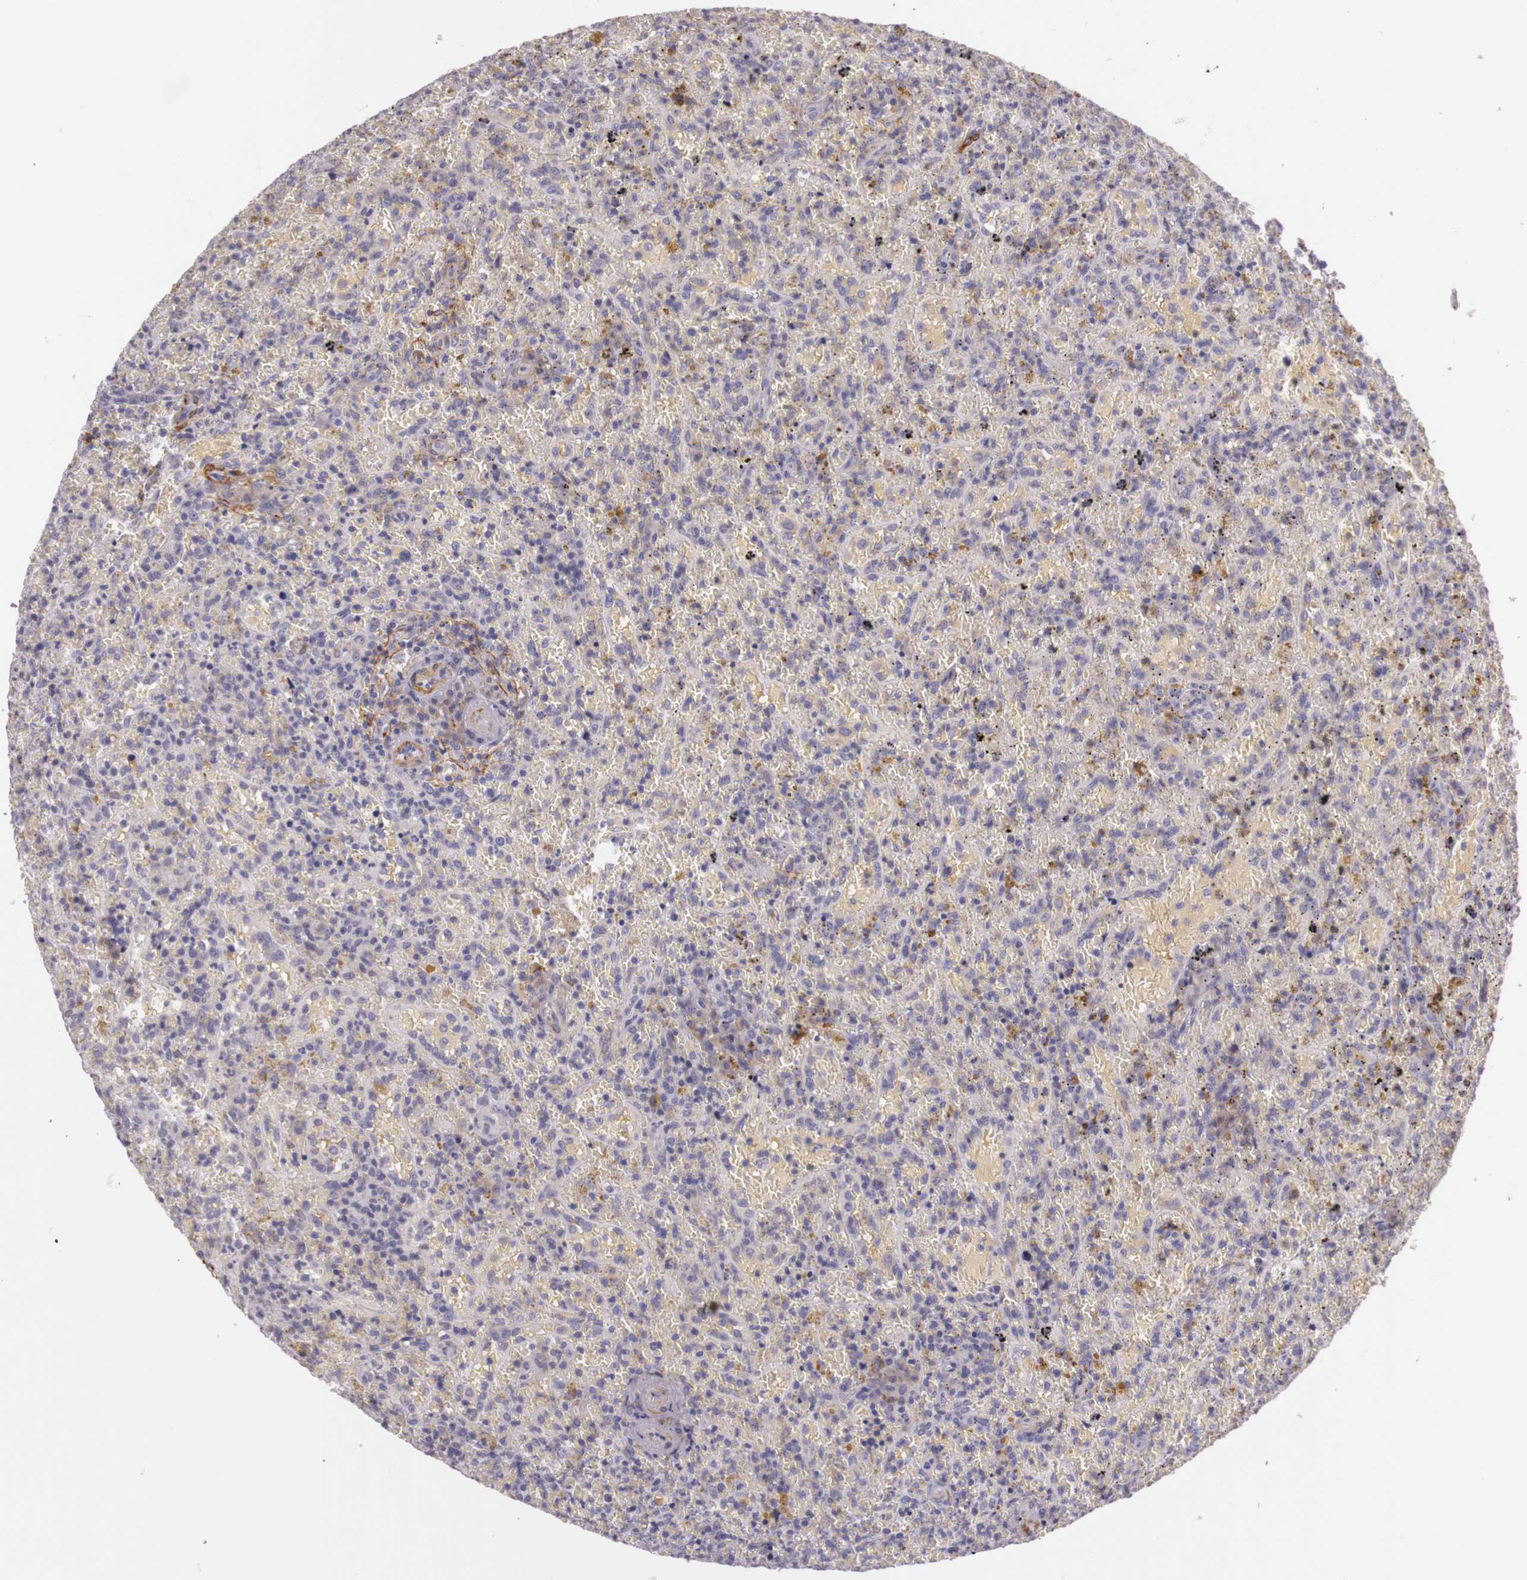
{"staining": {"intensity": "weak", "quantity": "25%-75%", "location": "cytoplasmic/membranous"}, "tissue": "lymphoma", "cell_type": "Tumor cells", "image_type": "cancer", "snomed": [{"axis": "morphology", "description": "Malignant lymphoma, non-Hodgkin's type, High grade"}, {"axis": "topography", "description": "Spleen"}, {"axis": "topography", "description": "Lymph node"}], "caption": "The immunohistochemical stain shows weak cytoplasmic/membranous positivity in tumor cells of malignant lymphoma, non-Hodgkin's type (high-grade) tissue. The staining was performed using DAB, with brown indicating positive protein expression. Nuclei are stained blue with hematoxylin.", "gene": "CNTN2", "patient": {"sex": "female", "age": 70}}